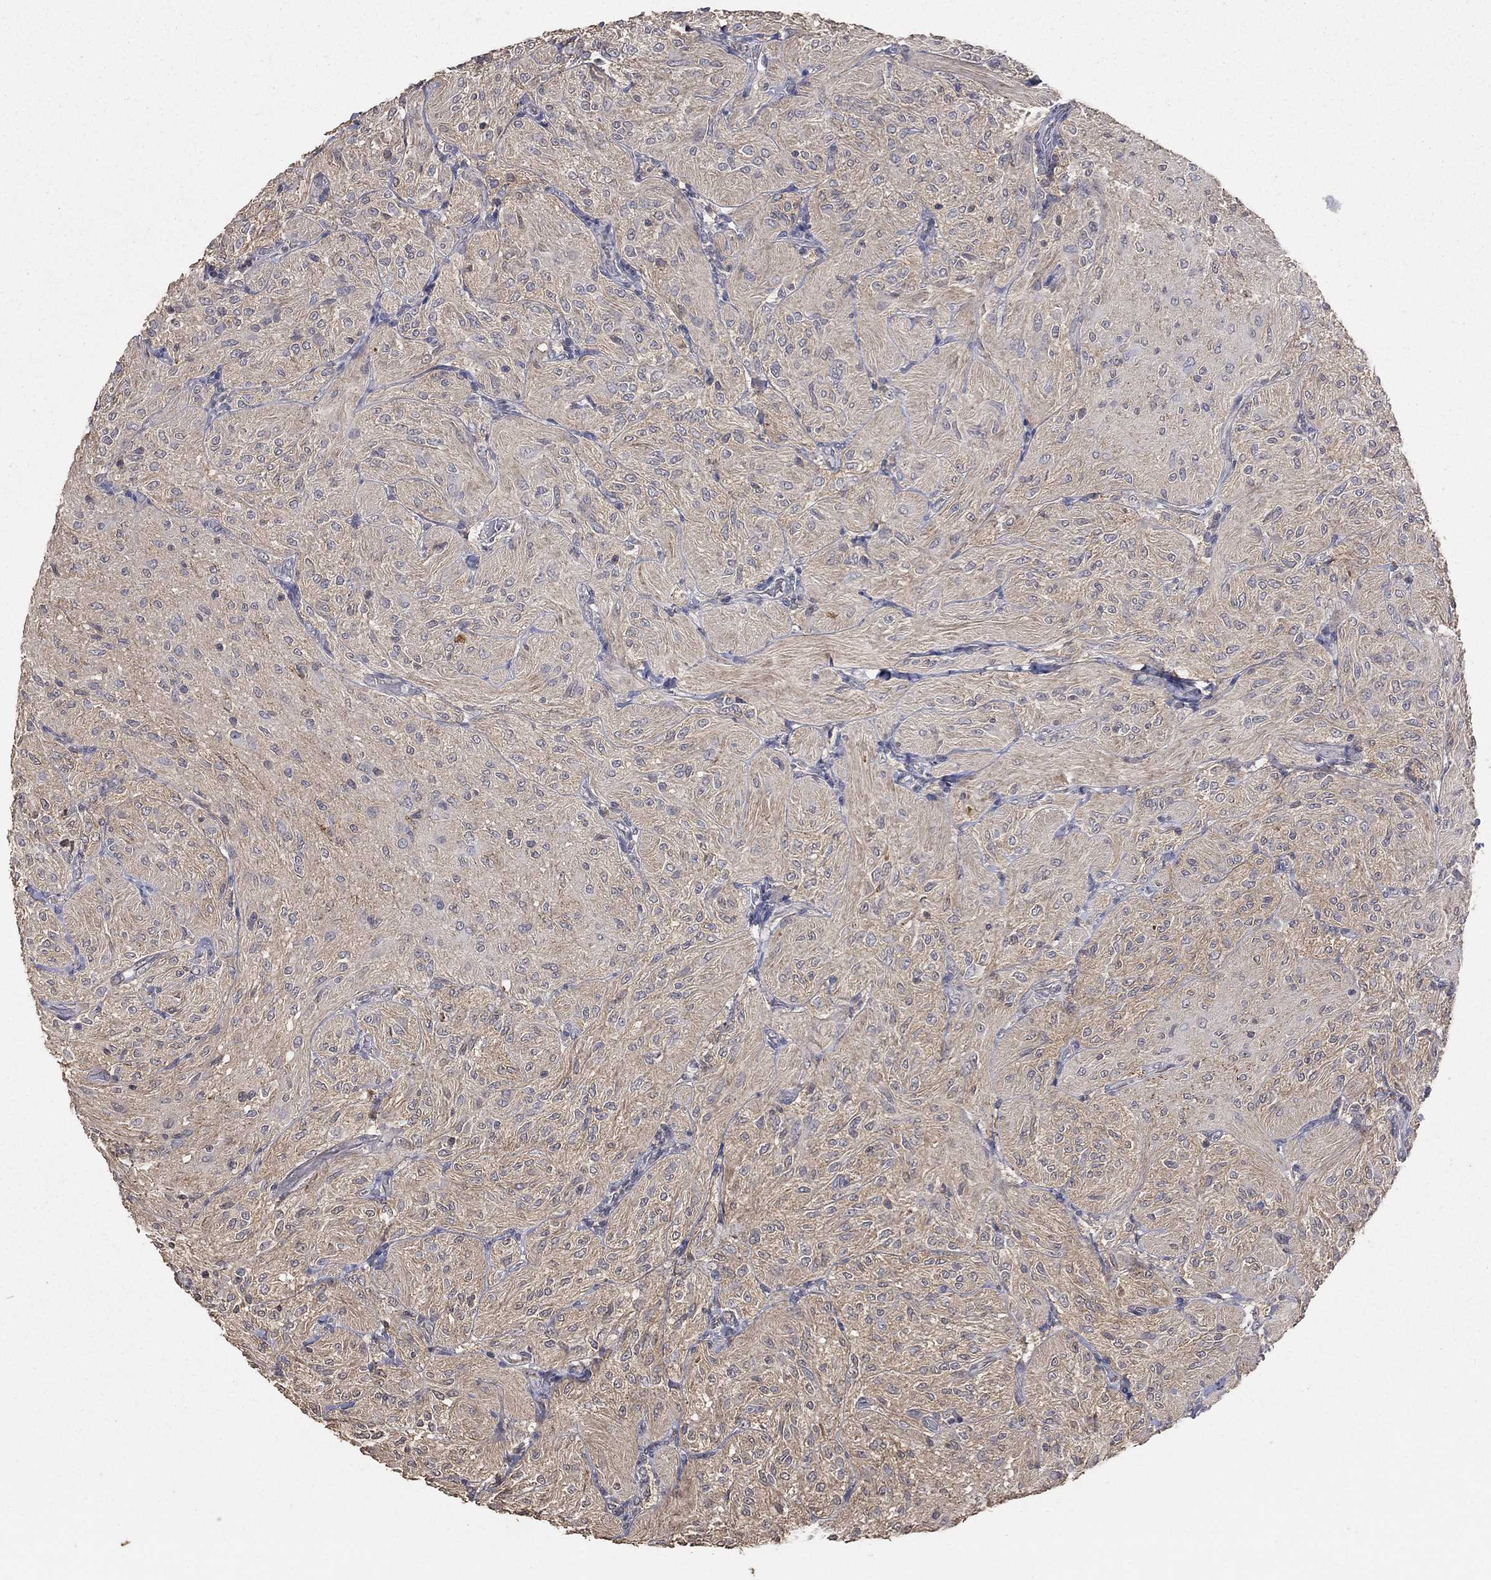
{"staining": {"intensity": "negative", "quantity": "none", "location": "none"}, "tissue": "glioma", "cell_type": "Tumor cells", "image_type": "cancer", "snomed": [{"axis": "morphology", "description": "Glioma, malignant, Low grade"}, {"axis": "topography", "description": "Brain"}], "caption": "This is an immunohistochemistry histopathology image of glioma. There is no positivity in tumor cells.", "gene": "SNAP25", "patient": {"sex": "male", "age": 3}}